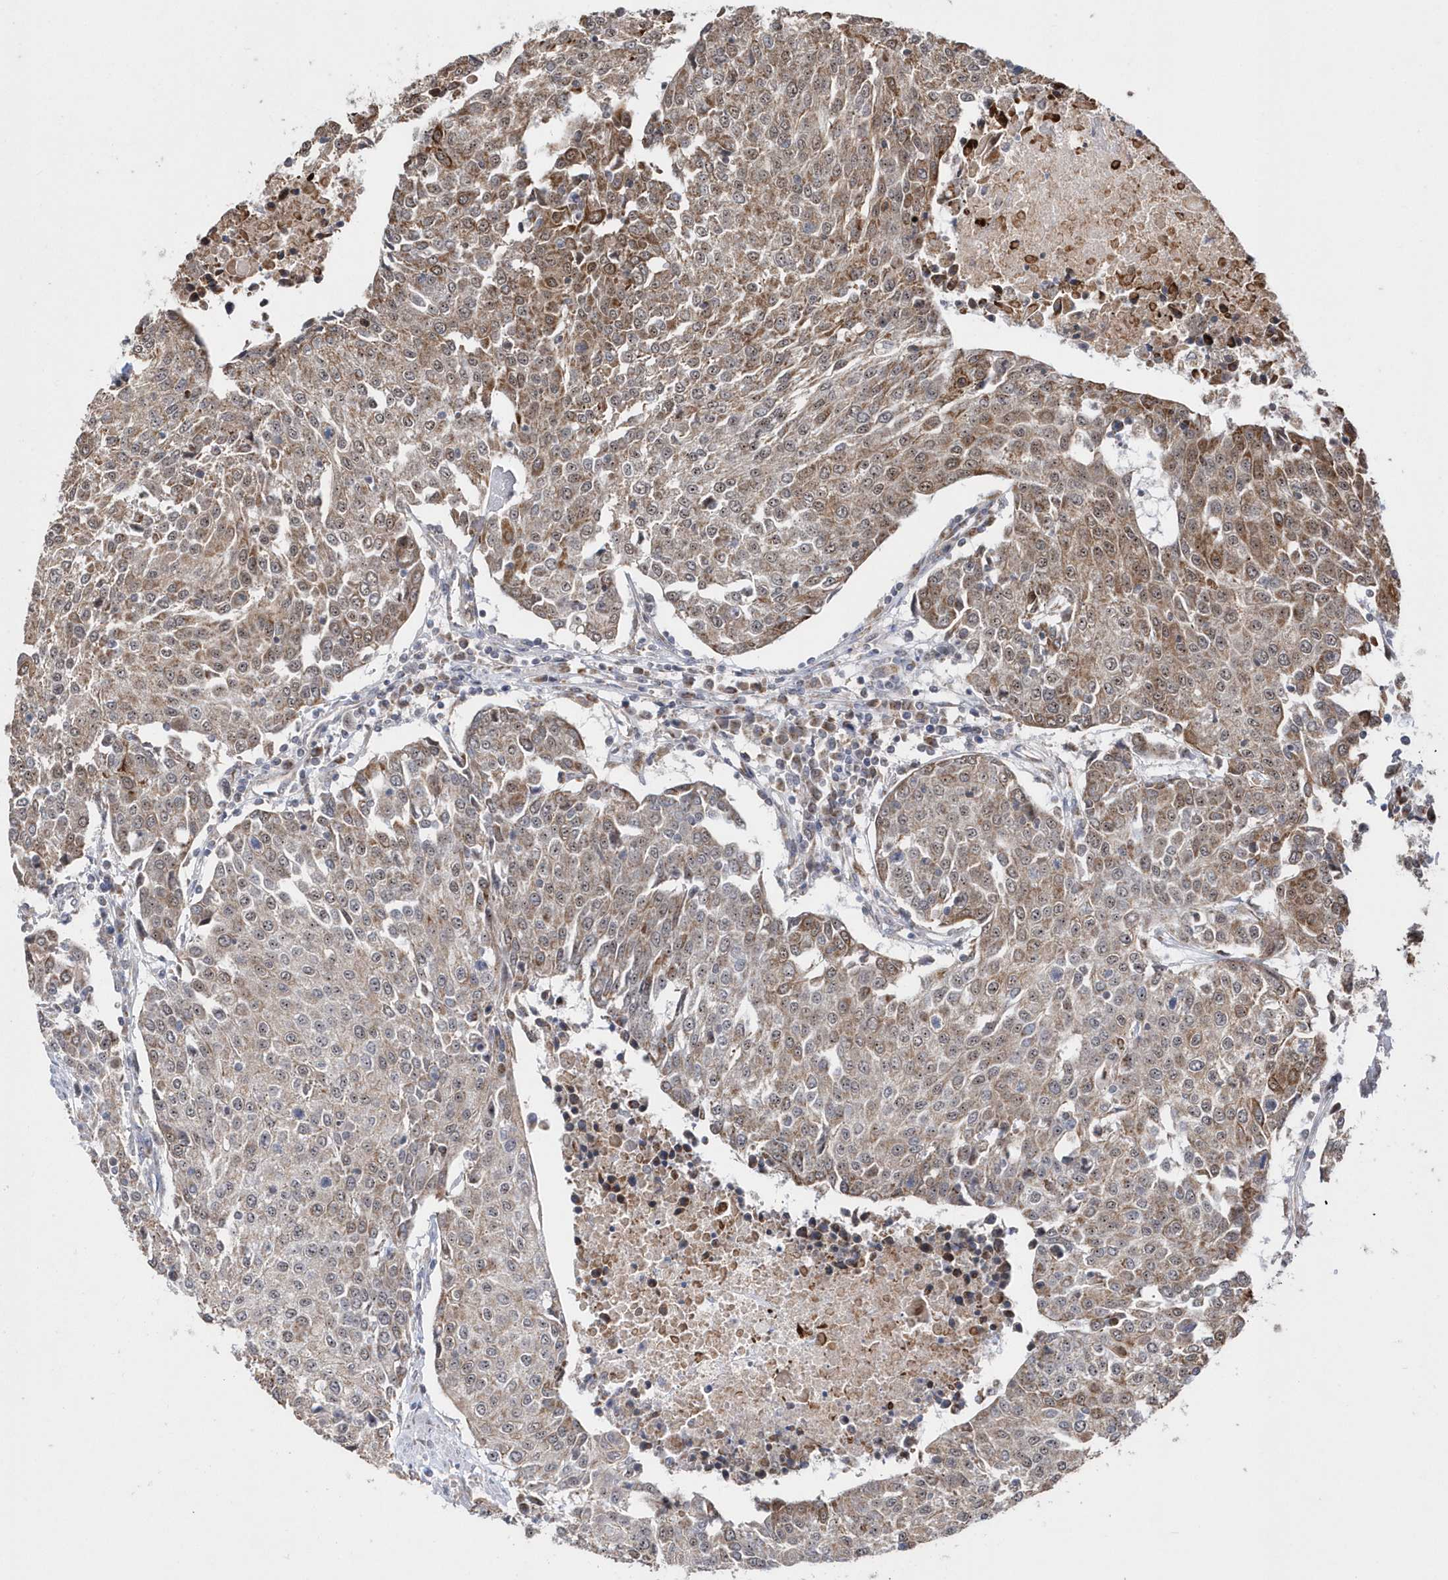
{"staining": {"intensity": "moderate", "quantity": "<25%", "location": "cytoplasmic/membranous"}, "tissue": "urothelial cancer", "cell_type": "Tumor cells", "image_type": "cancer", "snomed": [{"axis": "morphology", "description": "Urothelial carcinoma, High grade"}, {"axis": "topography", "description": "Urinary bladder"}], "caption": "Moderate cytoplasmic/membranous protein staining is identified in about <25% of tumor cells in urothelial cancer.", "gene": "DALRD3", "patient": {"sex": "female", "age": 85}}